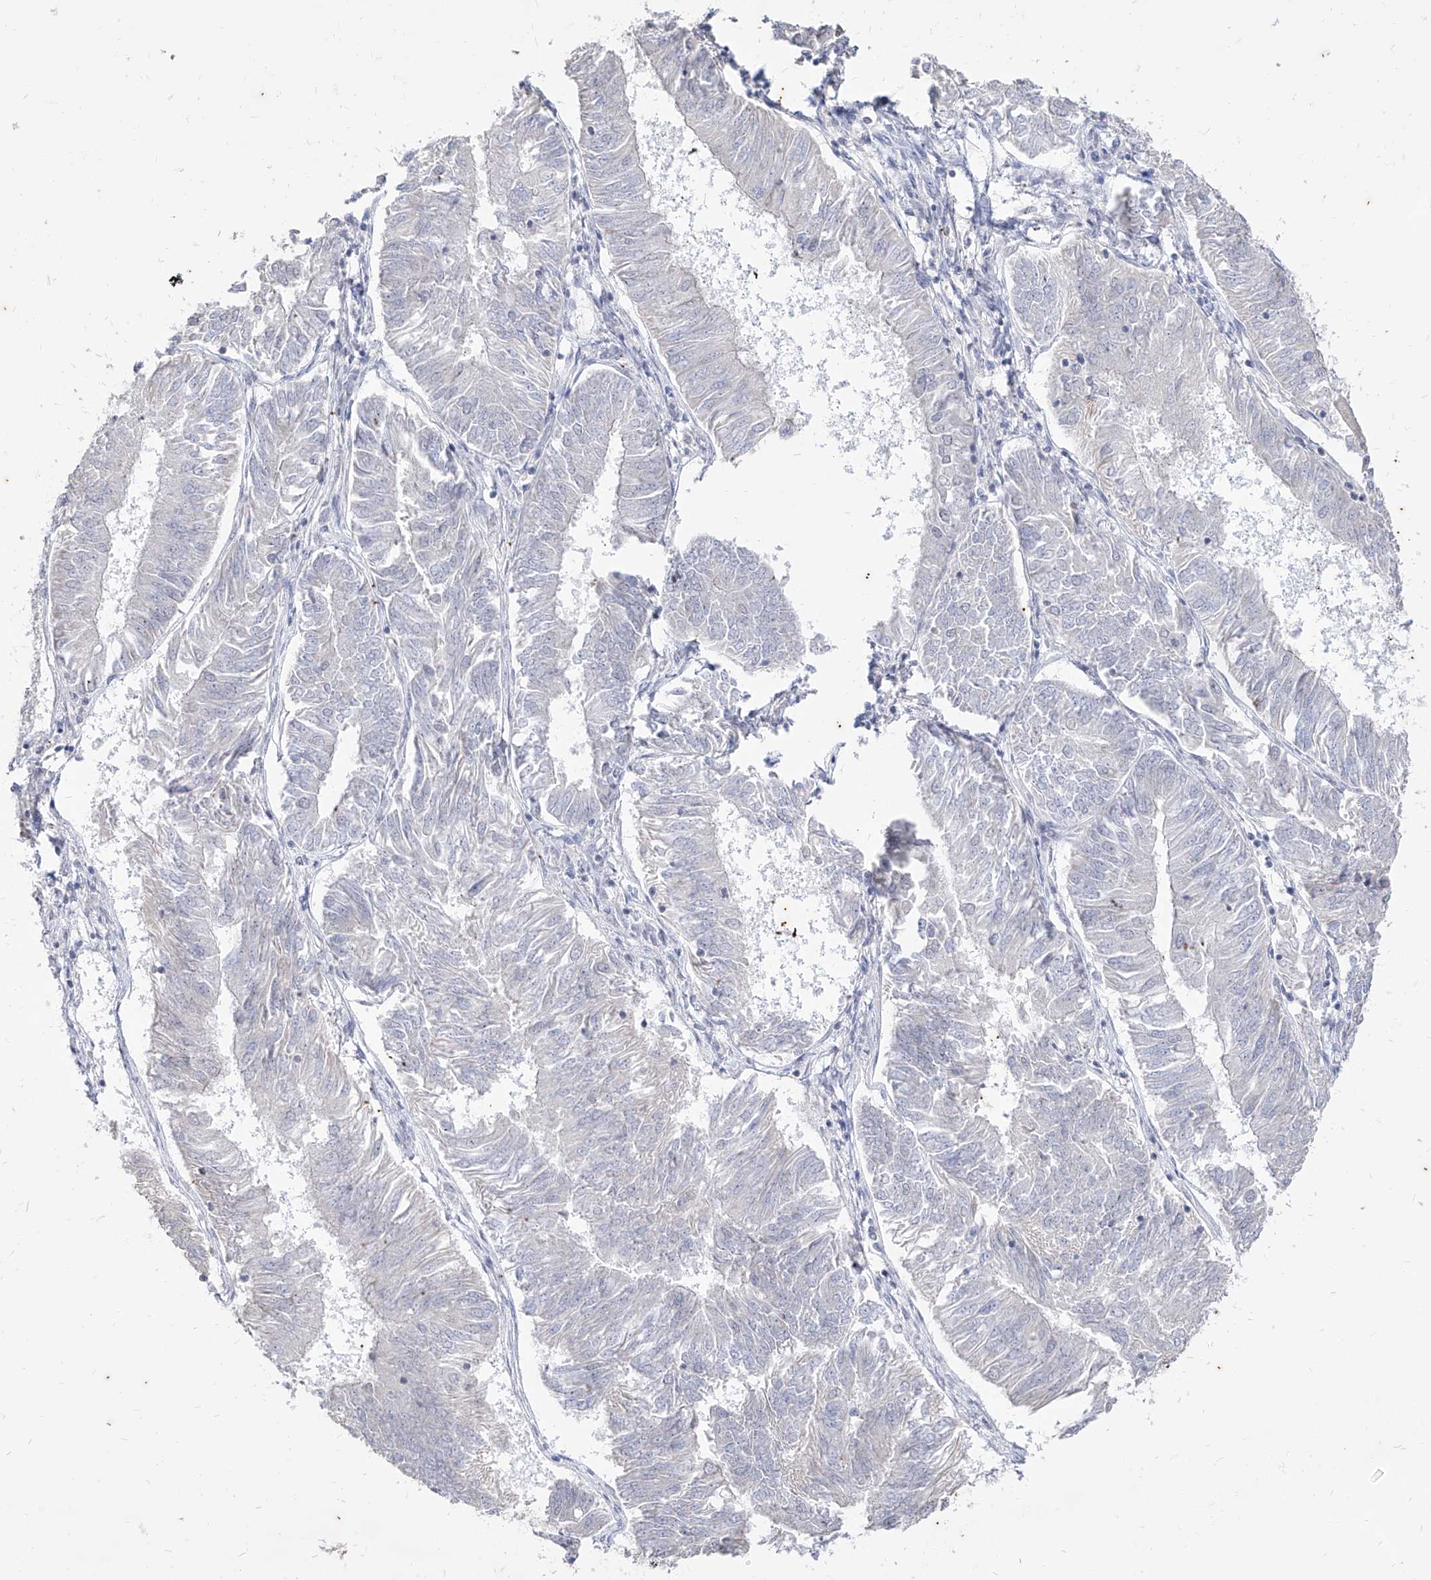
{"staining": {"intensity": "negative", "quantity": "none", "location": "none"}, "tissue": "endometrial cancer", "cell_type": "Tumor cells", "image_type": "cancer", "snomed": [{"axis": "morphology", "description": "Adenocarcinoma, NOS"}, {"axis": "topography", "description": "Endometrium"}], "caption": "Protein analysis of endometrial cancer (adenocarcinoma) exhibits no significant staining in tumor cells.", "gene": "PHF20L1", "patient": {"sex": "female", "age": 58}}